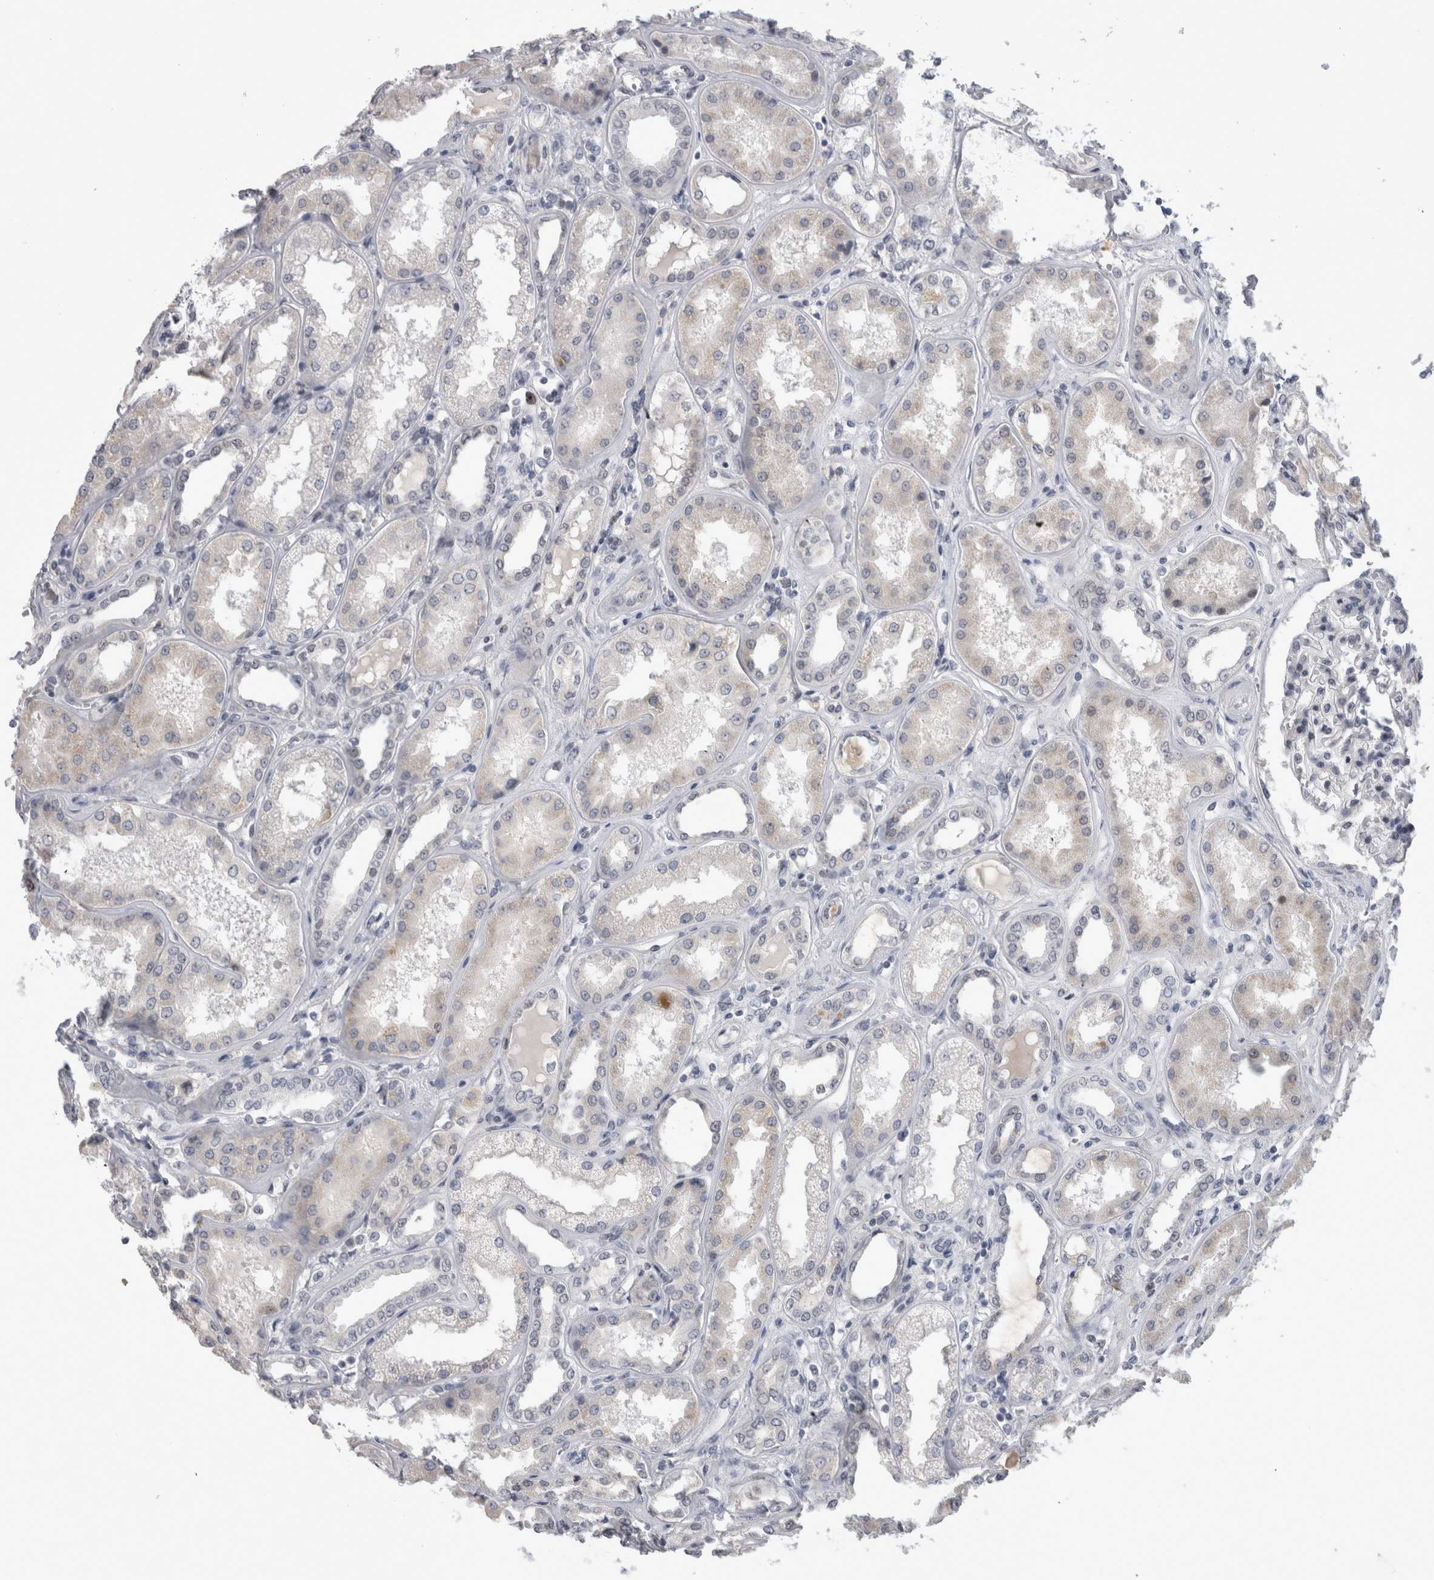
{"staining": {"intensity": "negative", "quantity": "none", "location": "none"}, "tissue": "kidney", "cell_type": "Cells in glomeruli", "image_type": "normal", "snomed": [{"axis": "morphology", "description": "Normal tissue, NOS"}, {"axis": "topography", "description": "Kidney"}], "caption": "Immunohistochemistry of unremarkable human kidney shows no positivity in cells in glomeruli.", "gene": "KIF18B", "patient": {"sex": "female", "age": 56}}